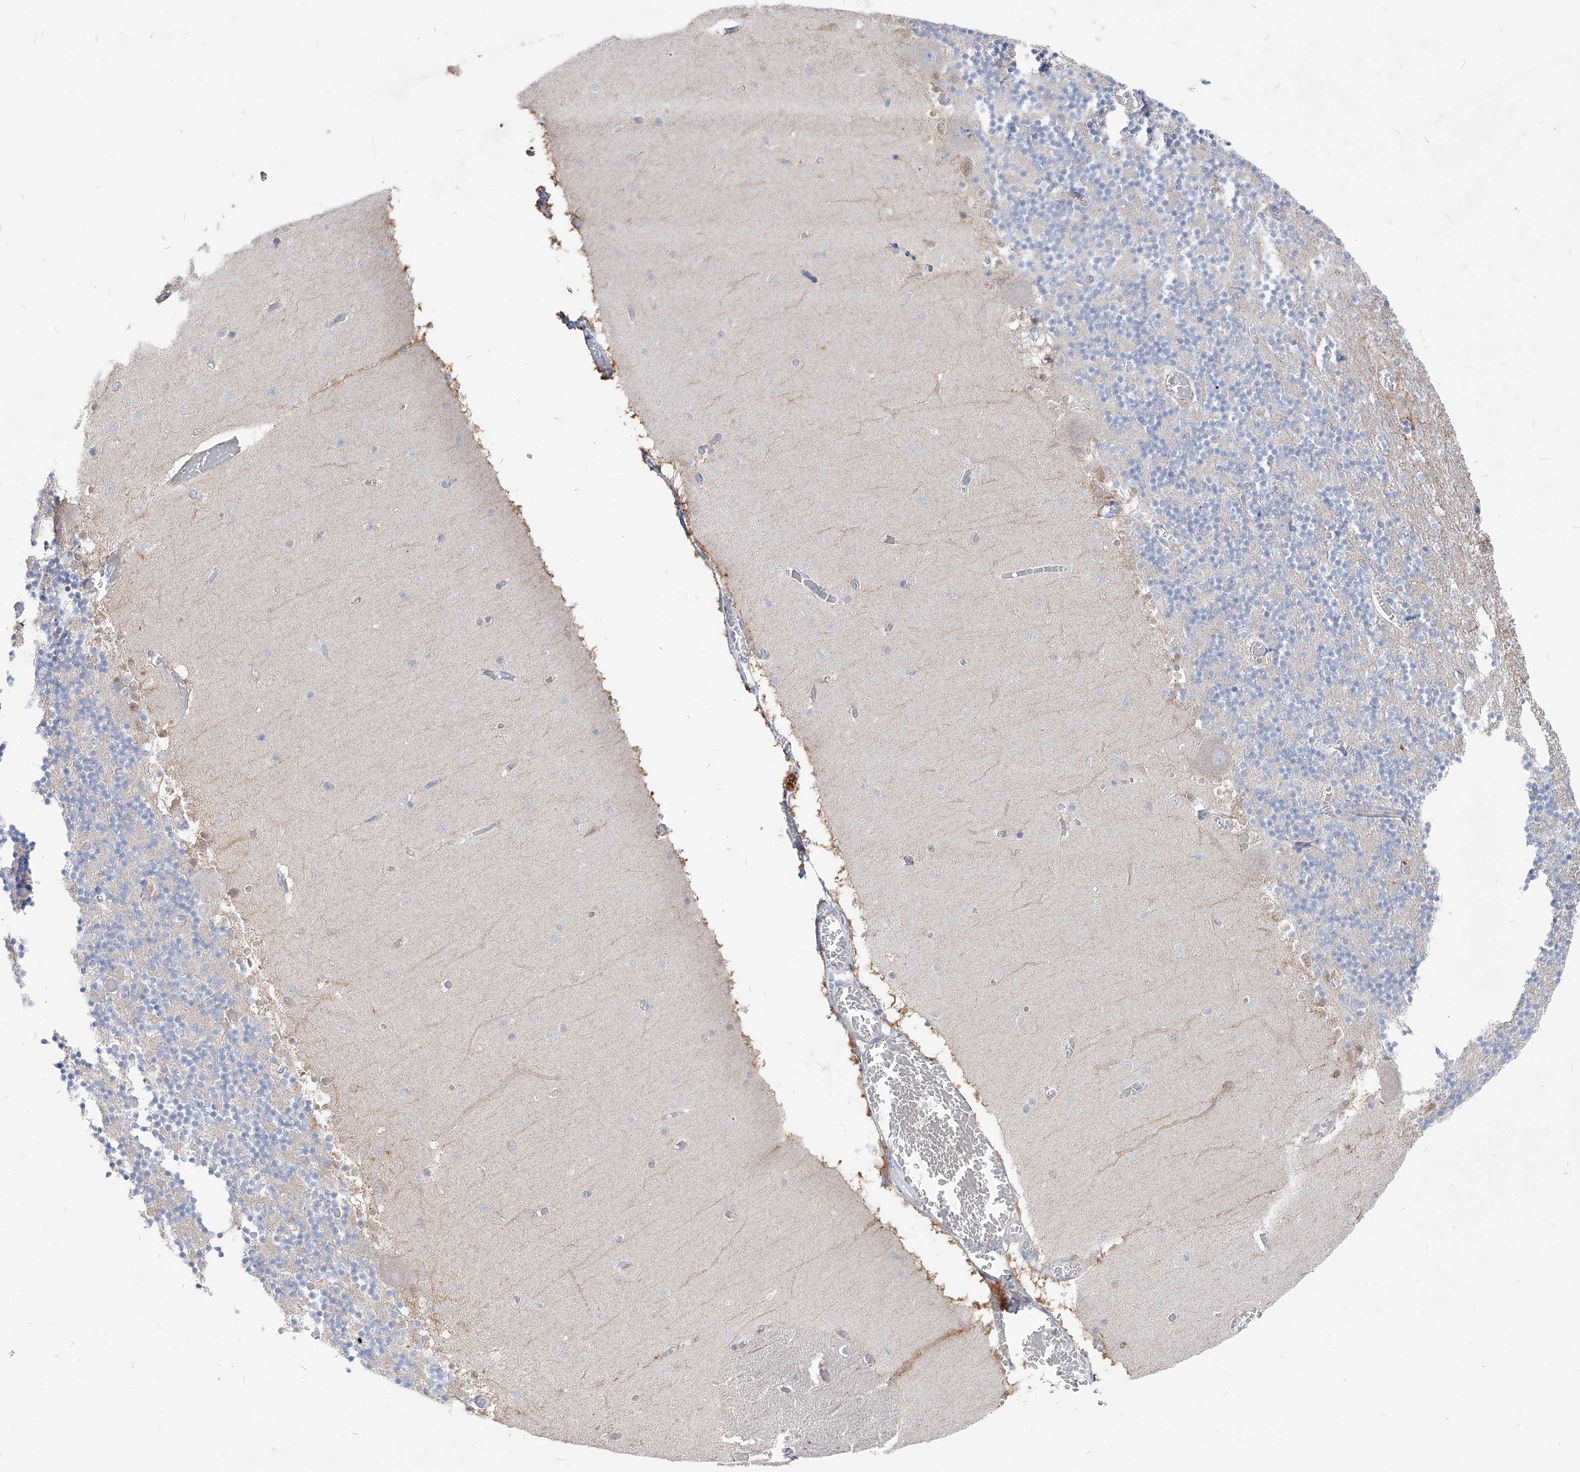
{"staining": {"intensity": "negative", "quantity": "none", "location": "none"}, "tissue": "cerebellum", "cell_type": "Cells in granular layer", "image_type": "normal", "snomed": [{"axis": "morphology", "description": "Normal tissue, NOS"}, {"axis": "topography", "description": "Cerebellum"}], "caption": "High magnification brightfield microscopy of benign cerebellum stained with DAB (brown) and counterstained with hematoxylin (blue): cells in granular layer show no significant positivity. (DAB immunohistochemistry, high magnification).", "gene": "UFL1", "patient": {"sex": "female", "age": 28}}